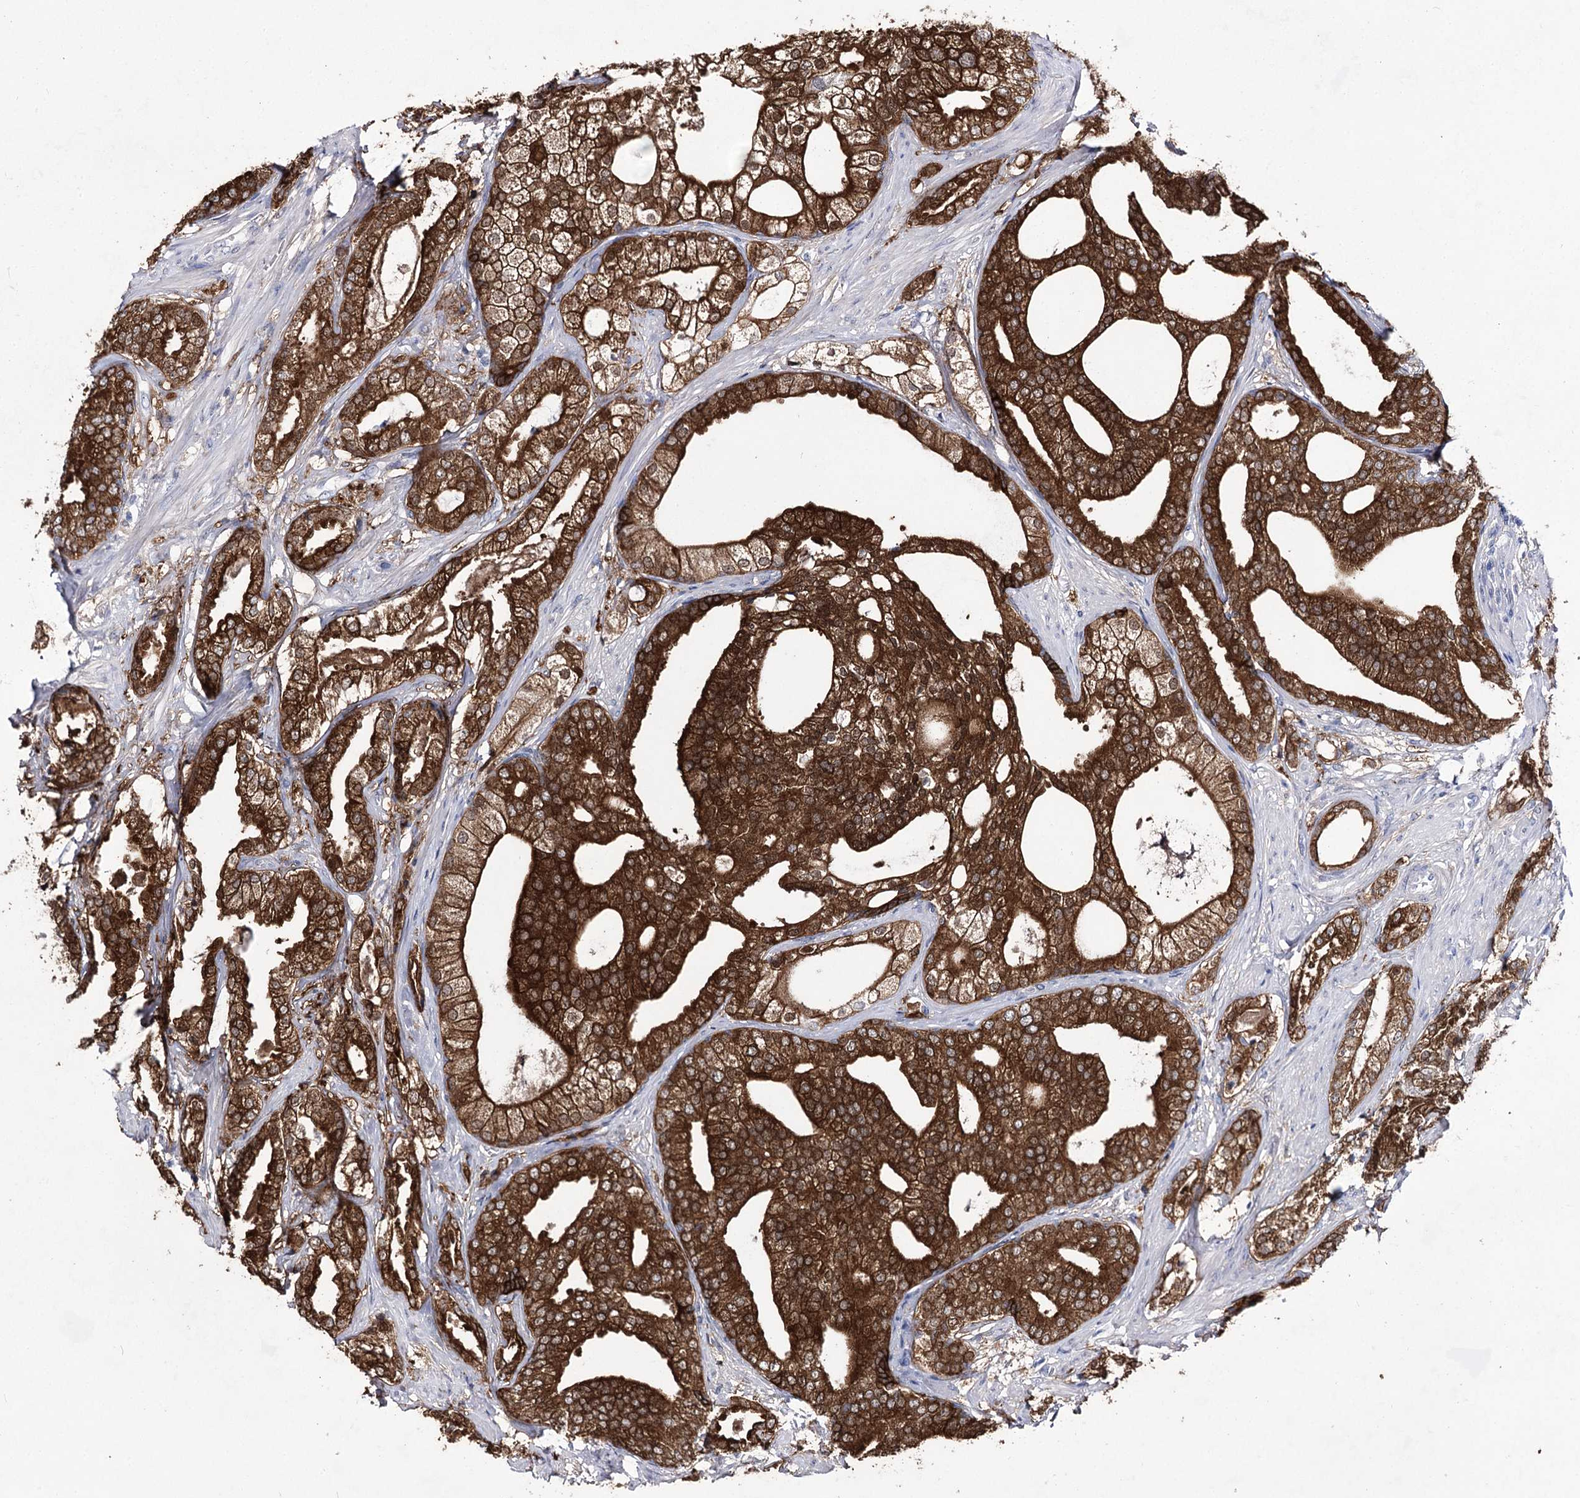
{"staining": {"intensity": "strong", "quantity": ">75%", "location": "cytoplasmic/membranous"}, "tissue": "prostate cancer", "cell_type": "Tumor cells", "image_type": "cancer", "snomed": [{"axis": "morphology", "description": "Adenocarcinoma, High grade"}, {"axis": "topography", "description": "Prostate"}], "caption": "The immunohistochemical stain highlights strong cytoplasmic/membranous staining in tumor cells of high-grade adenocarcinoma (prostate) tissue.", "gene": "UGDH", "patient": {"sex": "male", "age": 60}}